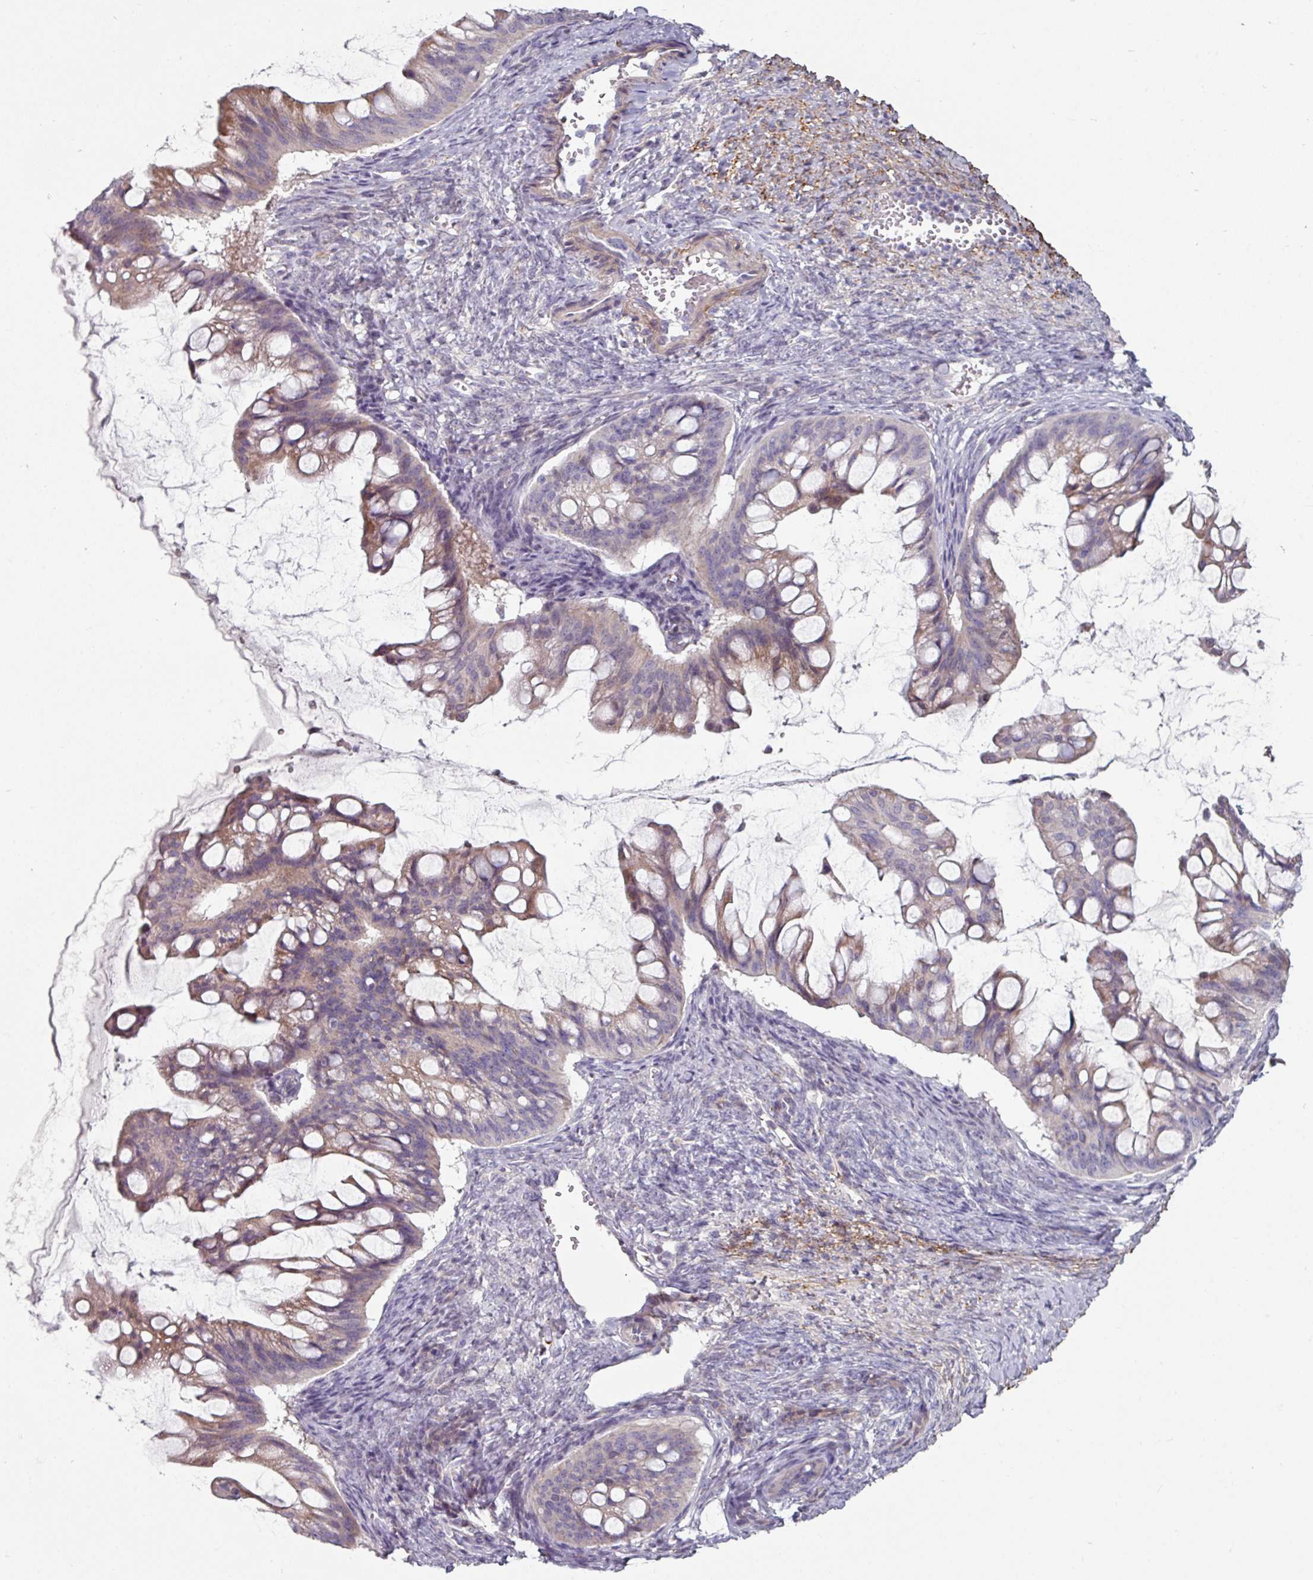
{"staining": {"intensity": "moderate", "quantity": "25%-75%", "location": "cytoplasmic/membranous"}, "tissue": "ovarian cancer", "cell_type": "Tumor cells", "image_type": "cancer", "snomed": [{"axis": "morphology", "description": "Cystadenocarcinoma, mucinous, NOS"}, {"axis": "topography", "description": "Ovary"}], "caption": "Immunohistochemical staining of human mucinous cystadenocarcinoma (ovarian) reveals medium levels of moderate cytoplasmic/membranous expression in approximately 25%-75% of tumor cells. (DAB IHC with brightfield microscopy, high magnification).", "gene": "MTMR14", "patient": {"sex": "female", "age": 73}}